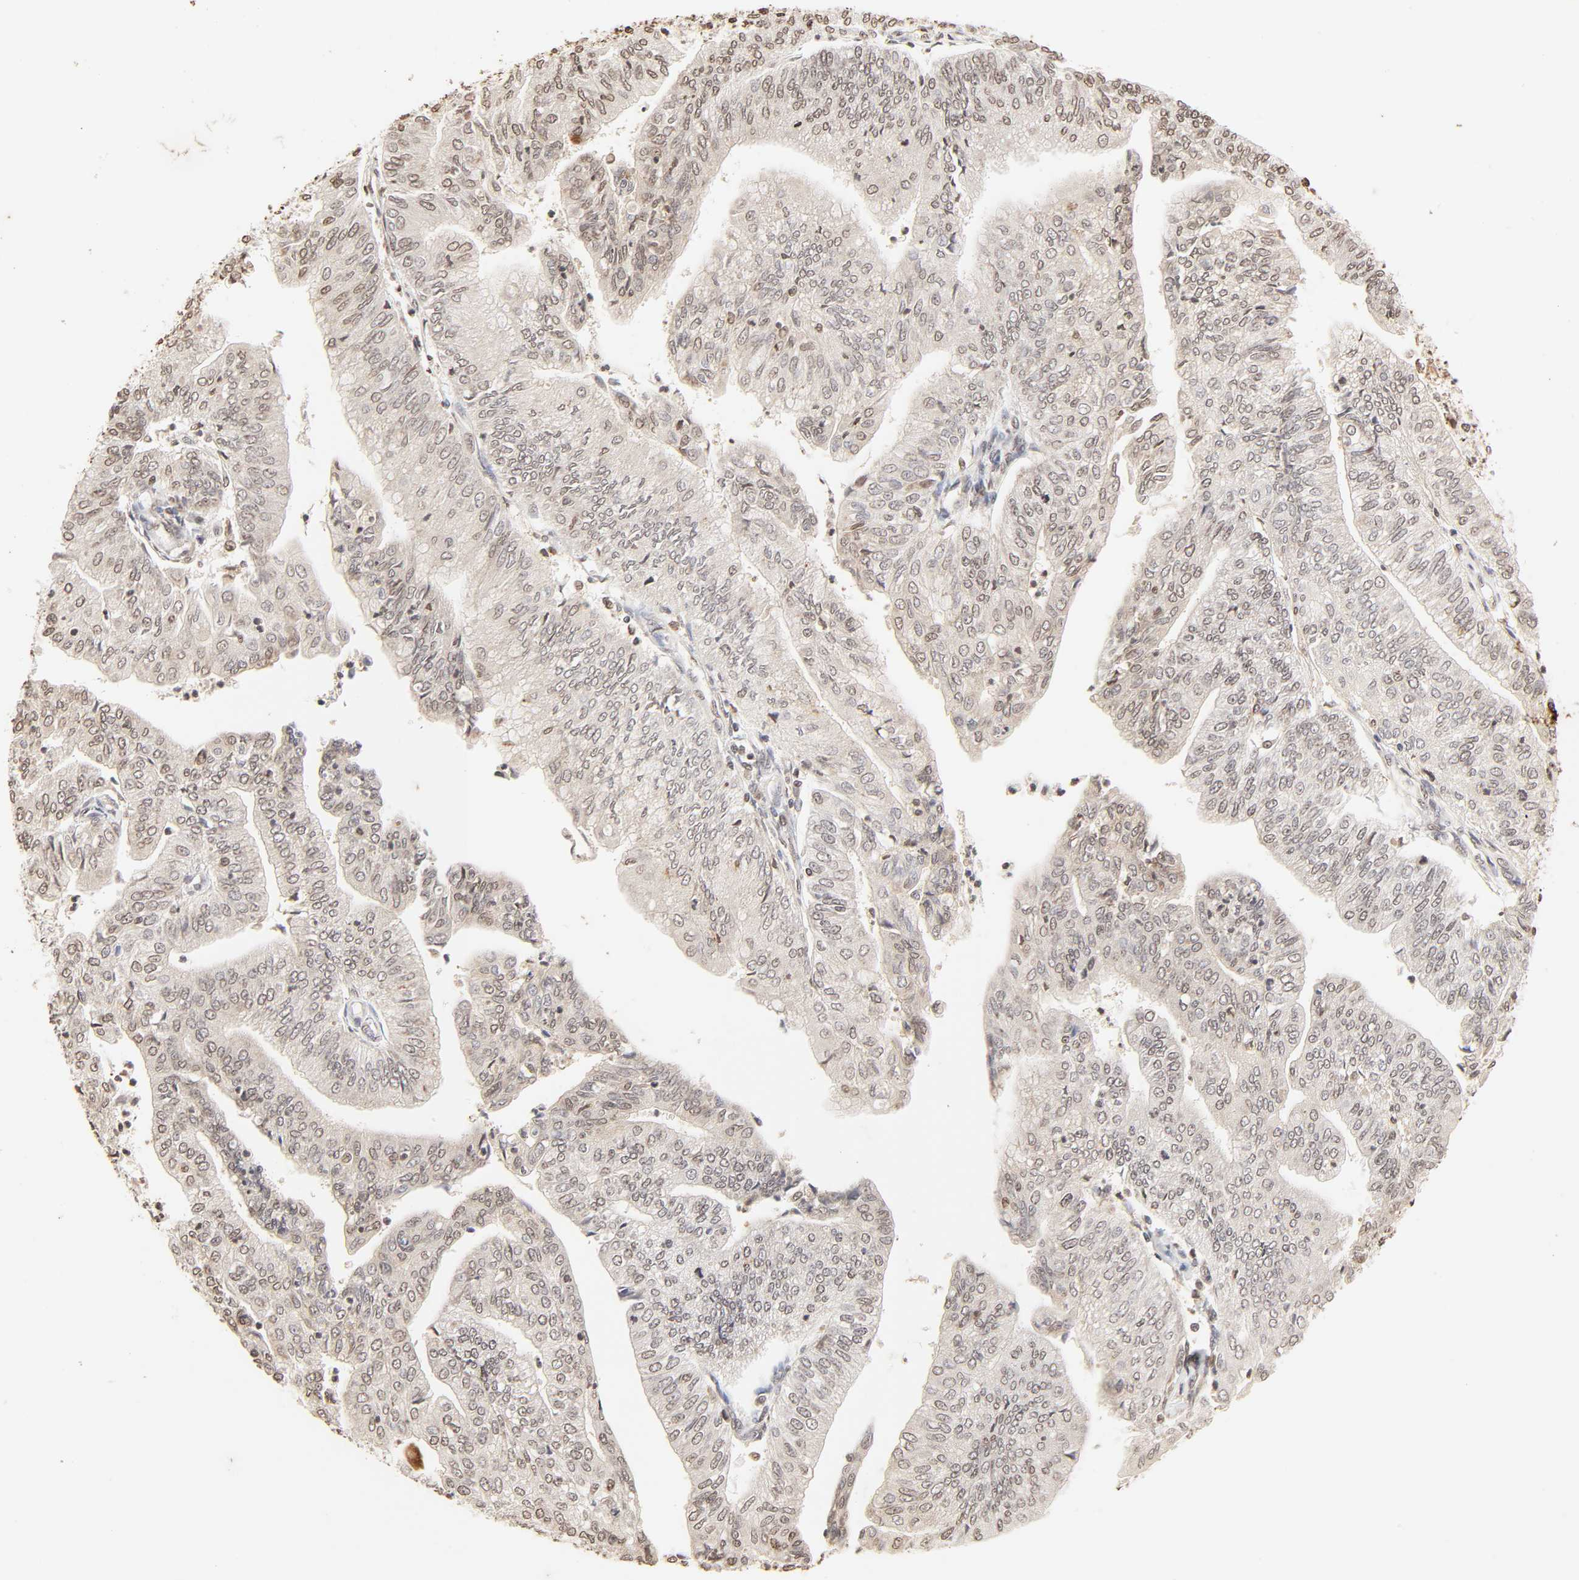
{"staining": {"intensity": "weak", "quantity": ">75%", "location": "cytoplasmic/membranous,nuclear"}, "tissue": "endometrial cancer", "cell_type": "Tumor cells", "image_type": "cancer", "snomed": [{"axis": "morphology", "description": "Adenocarcinoma, NOS"}, {"axis": "topography", "description": "Endometrium"}], "caption": "Protein expression analysis of endometrial cancer exhibits weak cytoplasmic/membranous and nuclear staining in approximately >75% of tumor cells.", "gene": "TBL1X", "patient": {"sex": "female", "age": 59}}